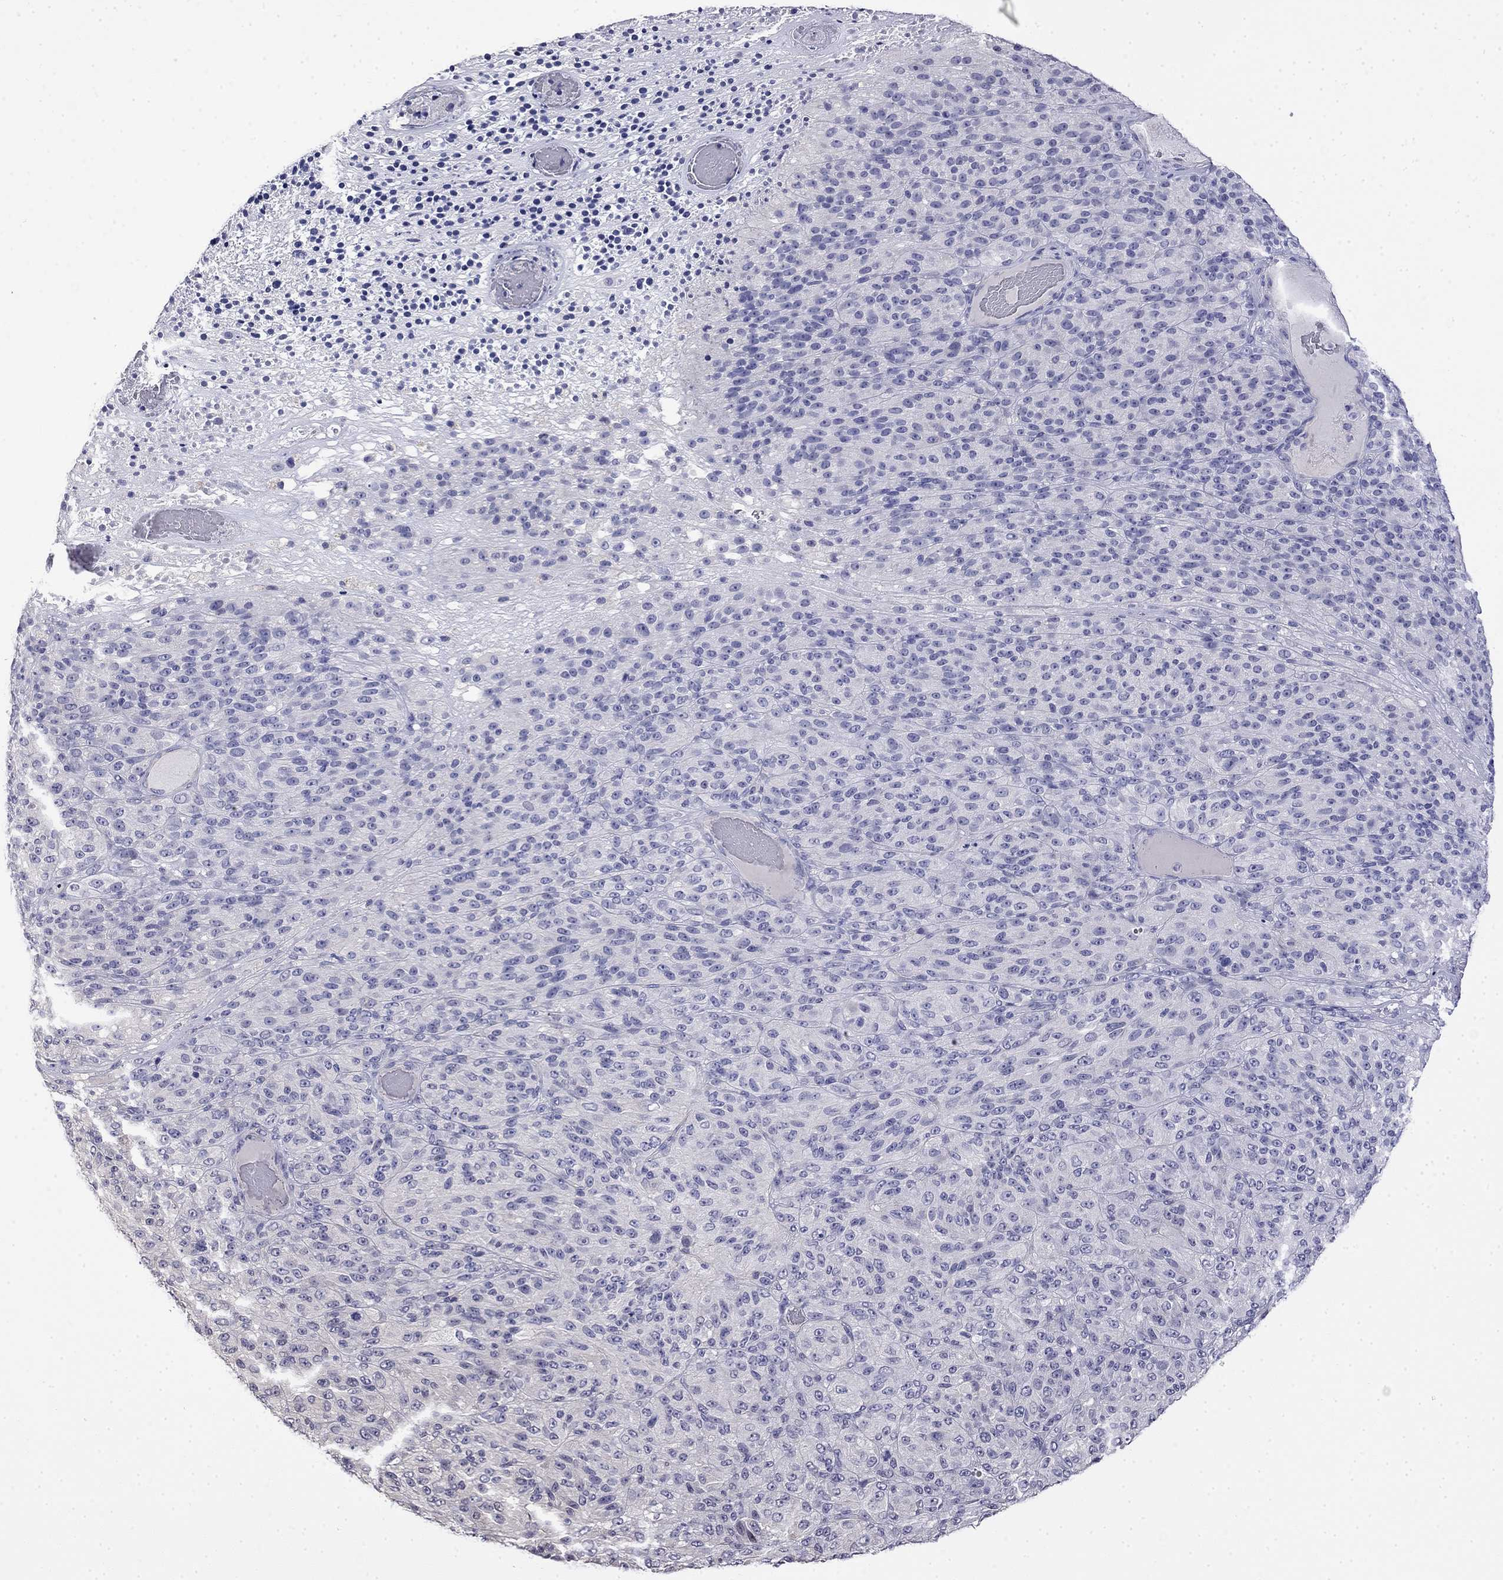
{"staining": {"intensity": "negative", "quantity": "none", "location": "none"}, "tissue": "melanoma", "cell_type": "Tumor cells", "image_type": "cancer", "snomed": [{"axis": "morphology", "description": "Malignant melanoma, Metastatic site"}, {"axis": "topography", "description": "Brain"}], "caption": "This photomicrograph is of malignant melanoma (metastatic site) stained with IHC to label a protein in brown with the nuclei are counter-stained blue. There is no expression in tumor cells.", "gene": "GUCA1B", "patient": {"sex": "female", "age": 56}}